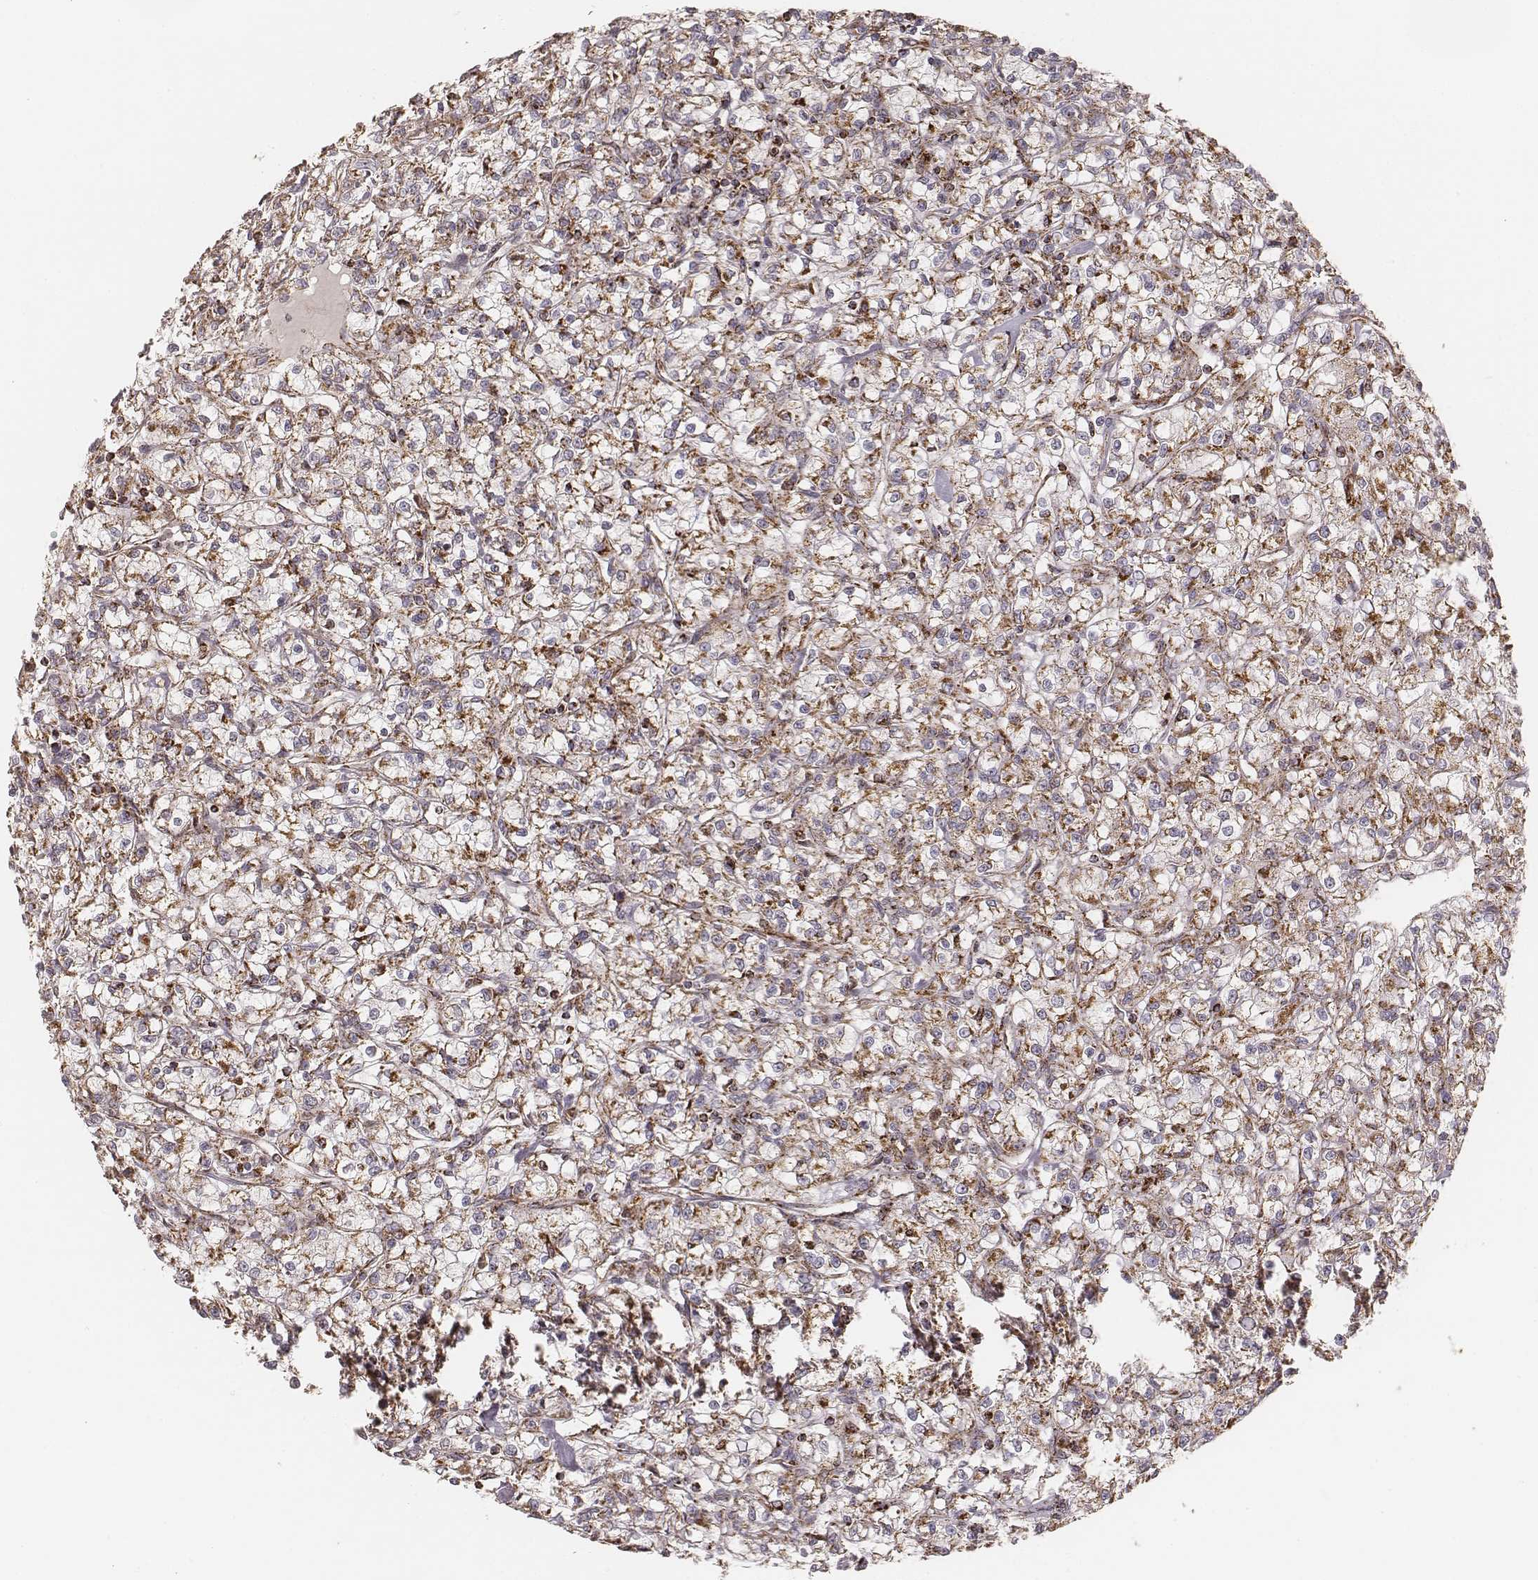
{"staining": {"intensity": "strong", "quantity": ">75%", "location": "cytoplasmic/membranous"}, "tissue": "renal cancer", "cell_type": "Tumor cells", "image_type": "cancer", "snomed": [{"axis": "morphology", "description": "Adenocarcinoma, NOS"}, {"axis": "topography", "description": "Kidney"}], "caption": "This photomicrograph displays renal cancer stained with IHC to label a protein in brown. The cytoplasmic/membranous of tumor cells show strong positivity for the protein. Nuclei are counter-stained blue.", "gene": "CS", "patient": {"sex": "female", "age": 59}}